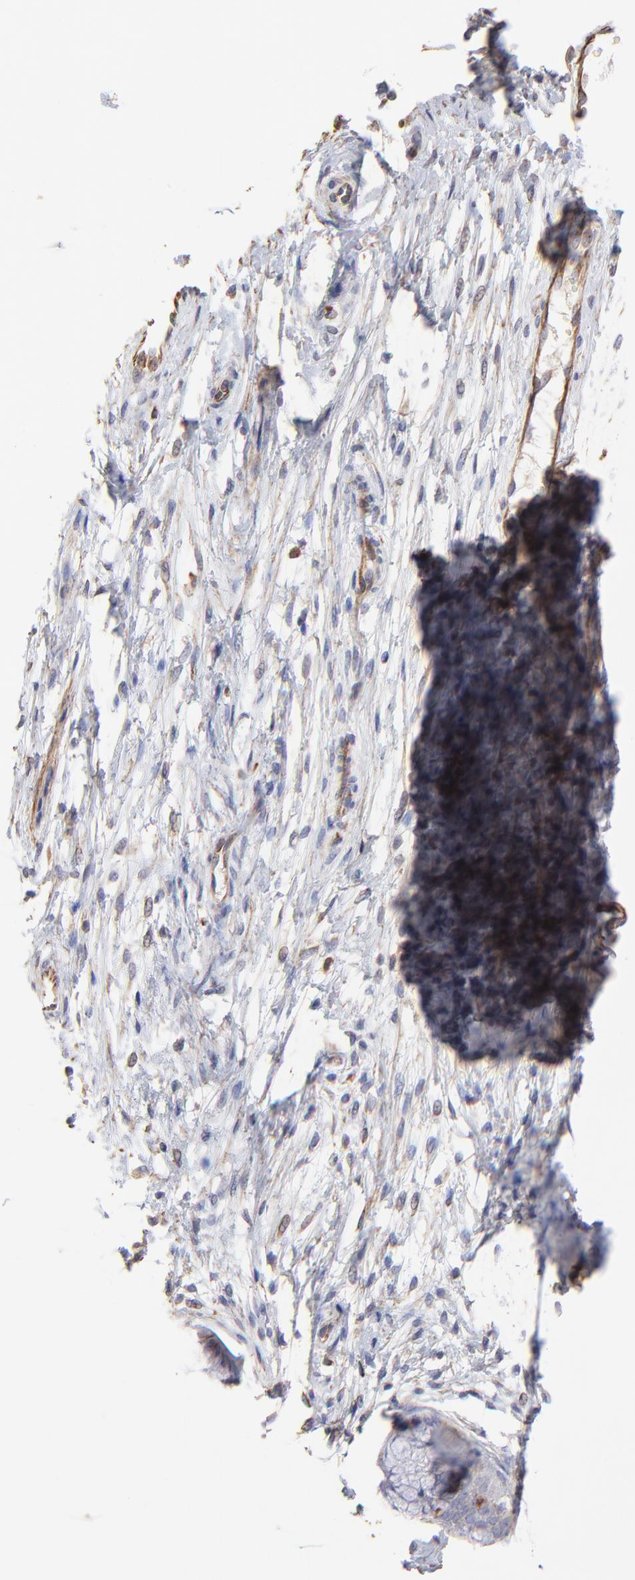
{"staining": {"intensity": "negative", "quantity": "none", "location": "none"}, "tissue": "cervix", "cell_type": "Glandular cells", "image_type": "normal", "snomed": [{"axis": "morphology", "description": "Normal tissue, NOS"}, {"axis": "topography", "description": "Cervix"}], "caption": "Protein analysis of normal cervix displays no significant staining in glandular cells.", "gene": "COX8C", "patient": {"sex": "female", "age": 39}}